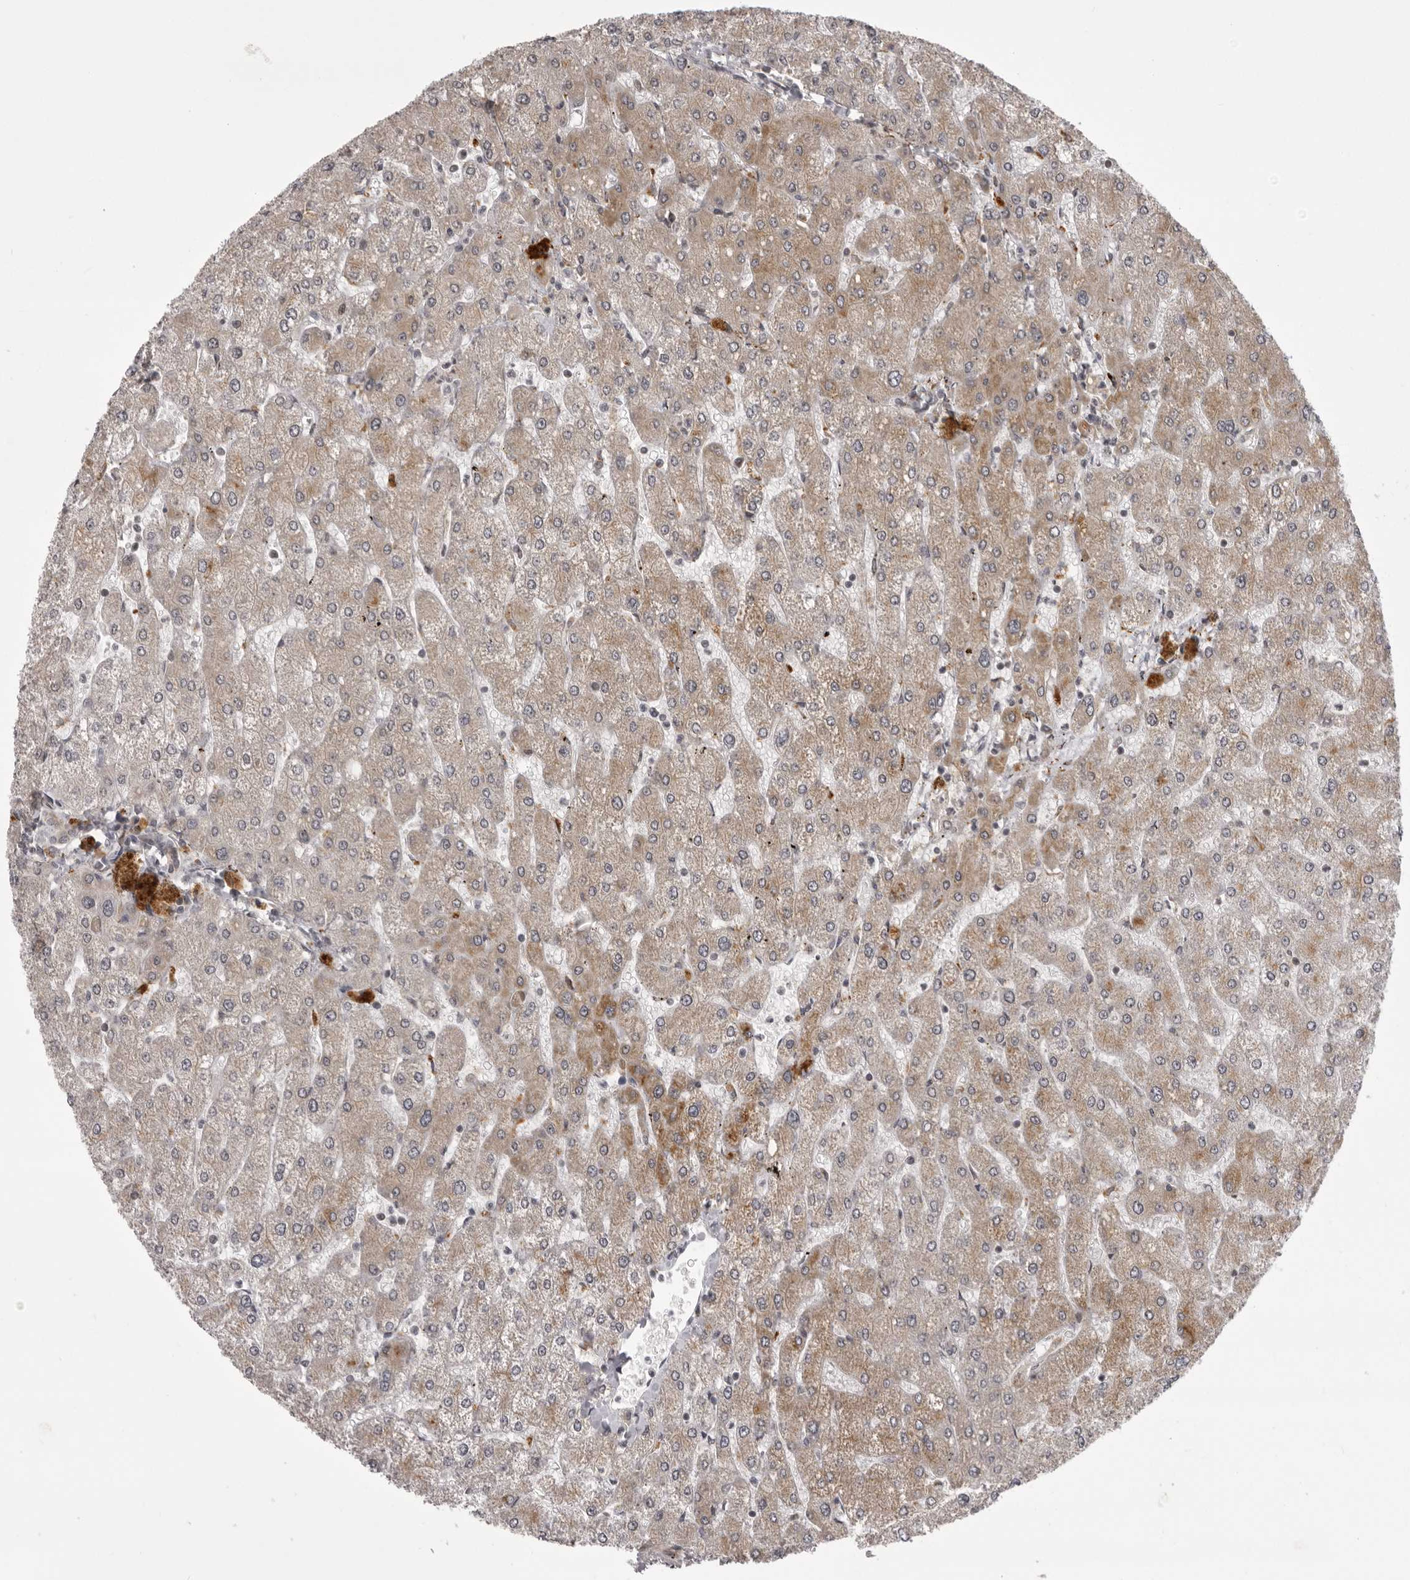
{"staining": {"intensity": "negative", "quantity": "none", "location": "none"}, "tissue": "liver", "cell_type": "Cholangiocytes", "image_type": "normal", "snomed": [{"axis": "morphology", "description": "Normal tissue, NOS"}, {"axis": "topography", "description": "Liver"}], "caption": "Immunohistochemical staining of benign liver reveals no significant expression in cholangiocytes.", "gene": "C1orf109", "patient": {"sex": "male", "age": 55}}